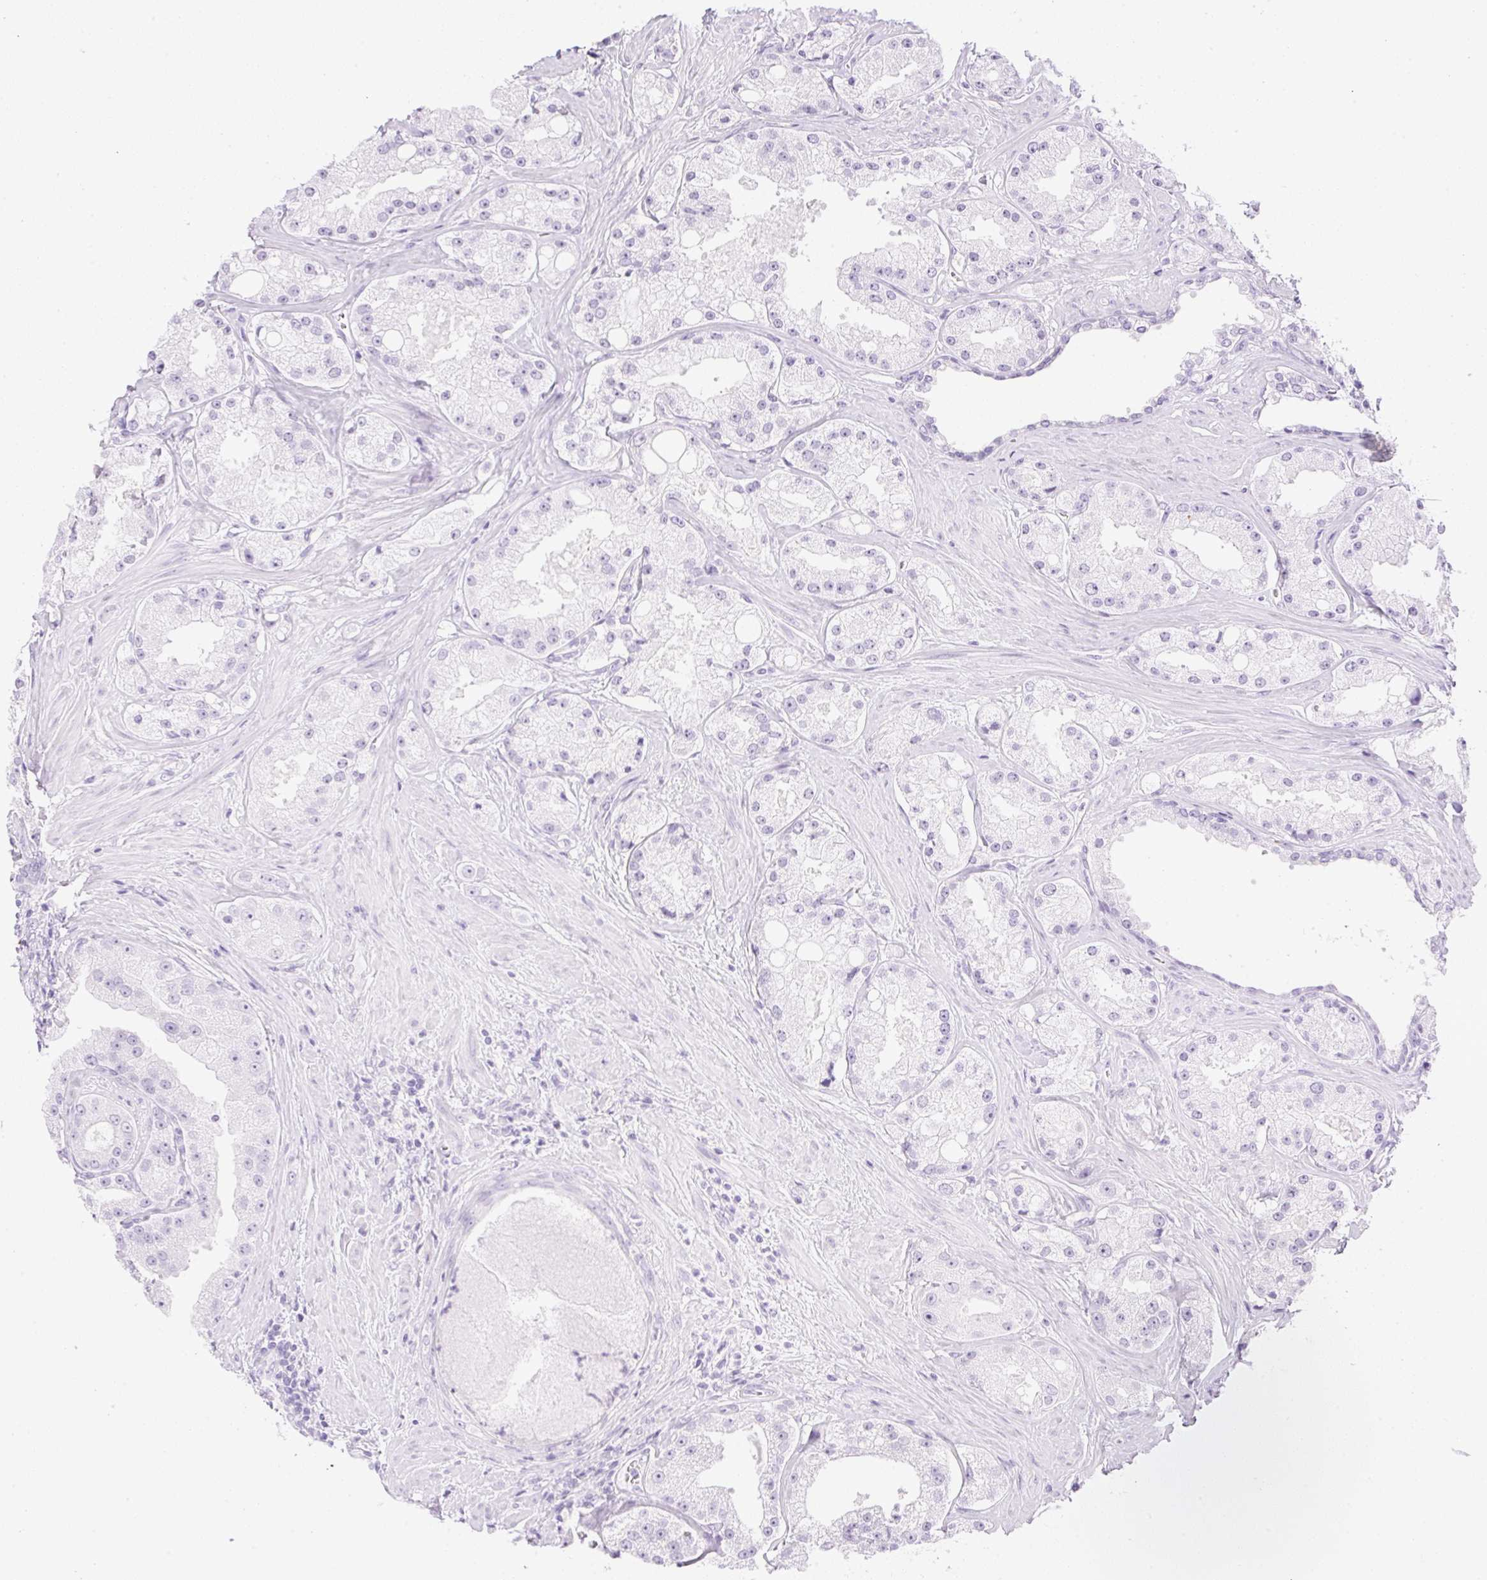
{"staining": {"intensity": "negative", "quantity": "none", "location": "none"}, "tissue": "prostate cancer", "cell_type": "Tumor cells", "image_type": "cancer", "snomed": [{"axis": "morphology", "description": "Adenocarcinoma, High grade"}, {"axis": "topography", "description": "Prostate"}], "caption": "Immunohistochemistry micrograph of human adenocarcinoma (high-grade) (prostate) stained for a protein (brown), which shows no positivity in tumor cells.", "gene": "SPRR4", "patient": {"sex": "male", "age": 66}}